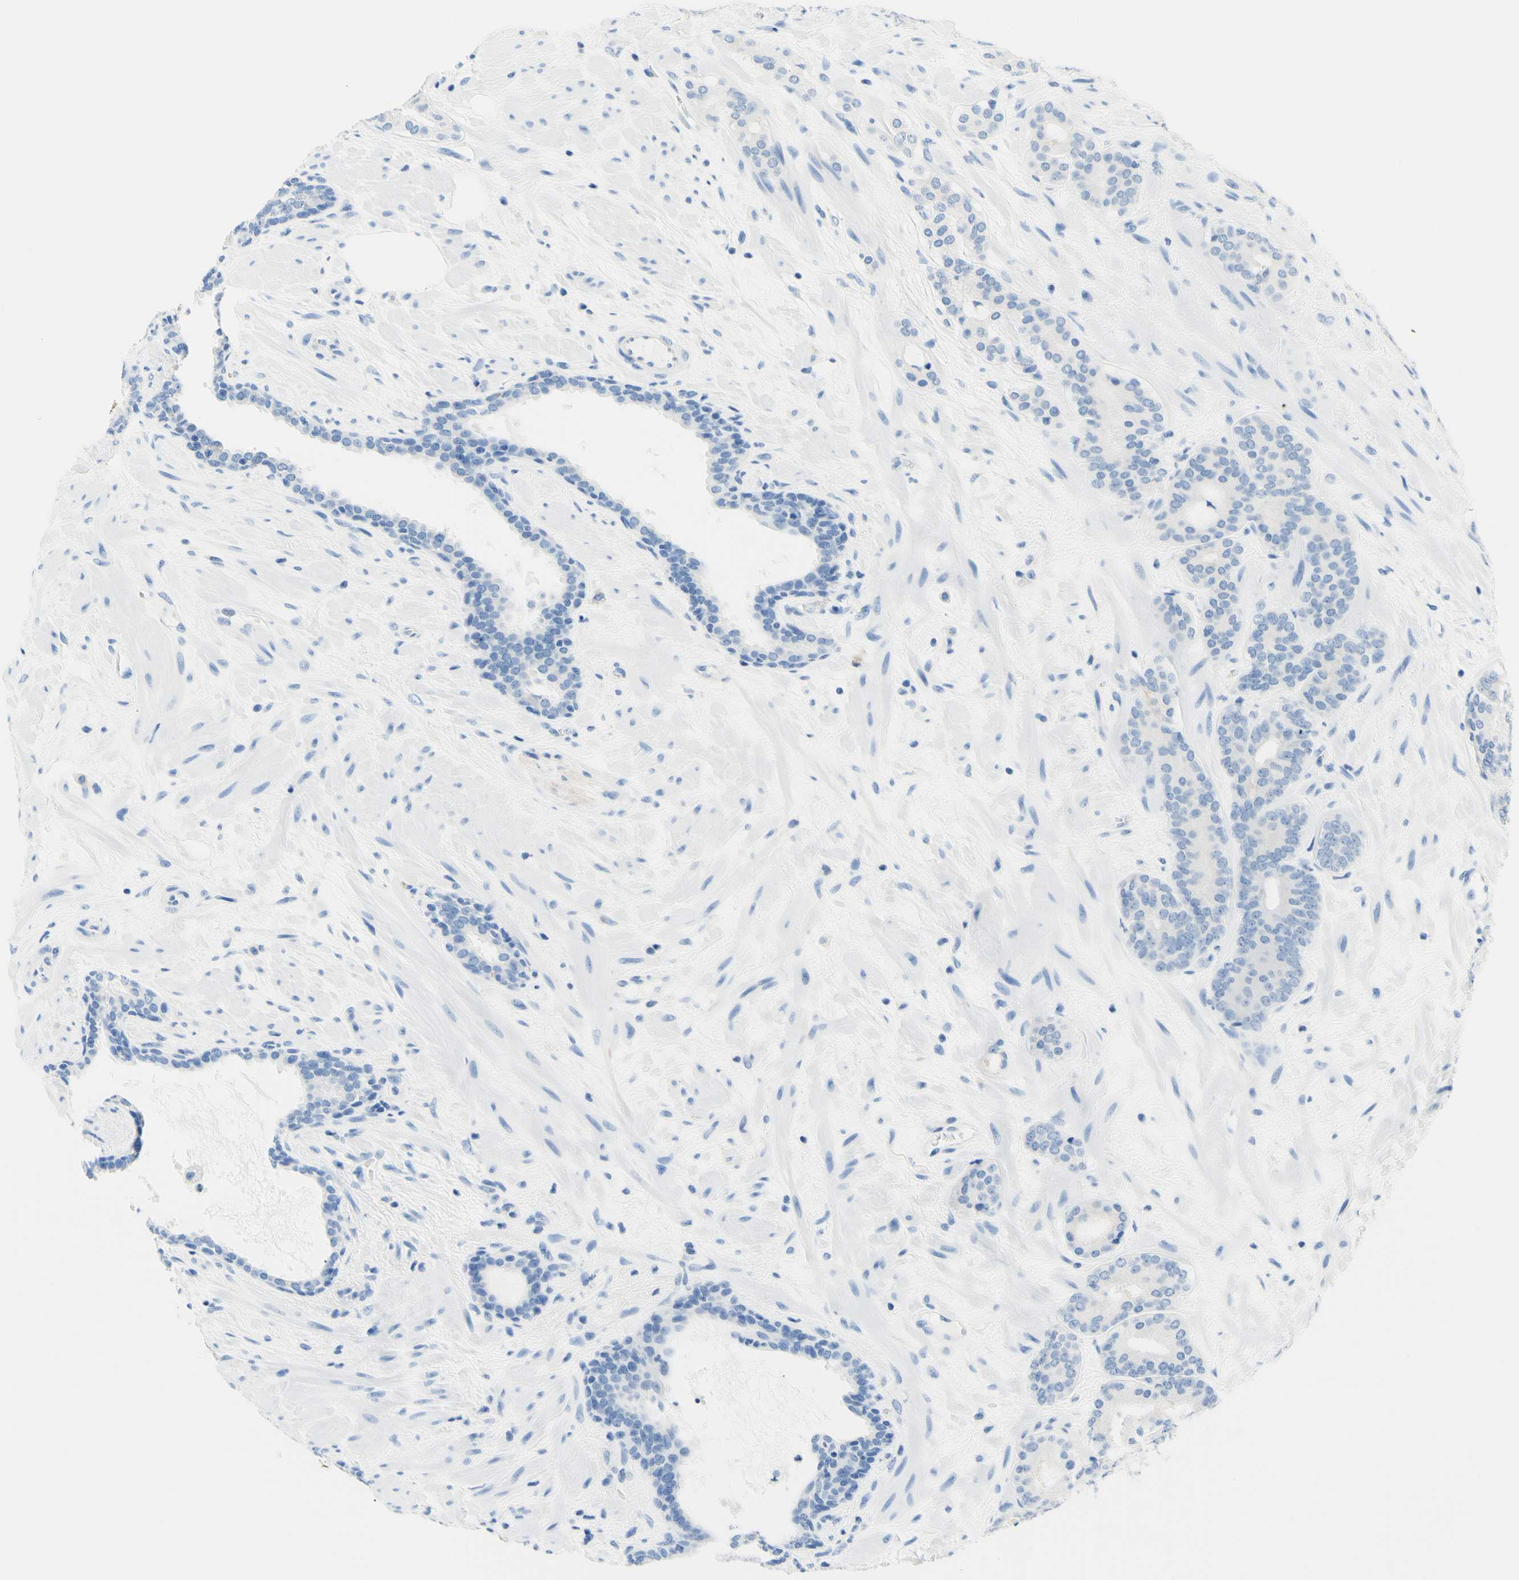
{"staining": {"intensity": "negative", "quantity": "none", "location": "none"}, "tissue": "prostate cancer", "cell_type": "Tumor cells", "image_type": "cancer", "snomed": [{"axis": "morphology", "description": "Adenocarcinoma, Low grade"}, {"axis": "topography", "description": "Prostate"}], "caption": "A micrograph of human prostate cancer (low-grade adenocarcinoma) is negative for staining in tumor cells.", "gene": "HPCA", "patient": {"sex": "male", "age": 63}}